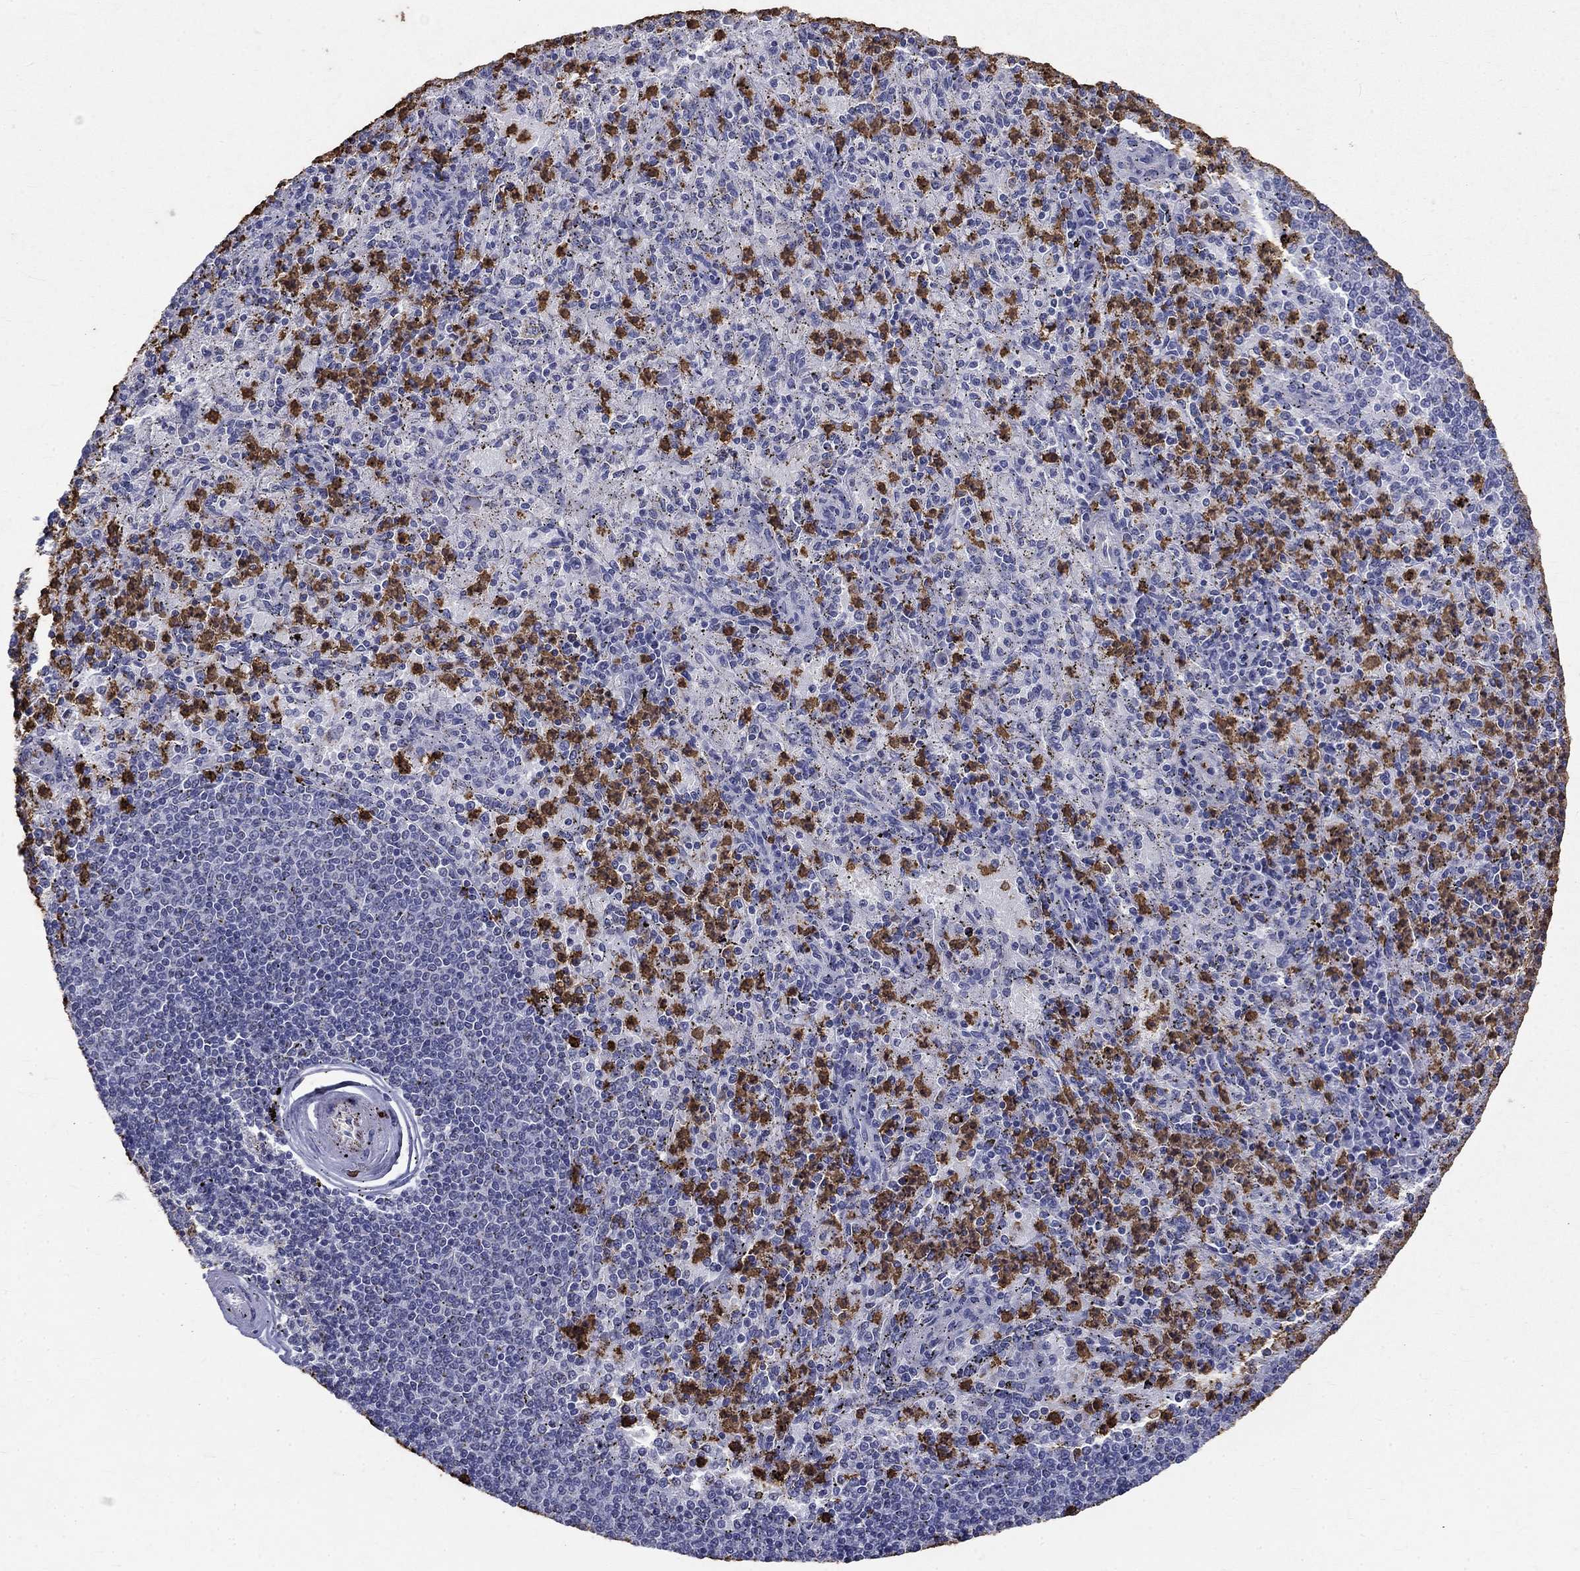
{"staining": {"intensity": "strong", "quantity": "<25%", "location": "cytoplasmic/membranous"}, "tissue": "spleen", "cell_type": "Cells in red pulp", "image_type": "normal", "snomed": [{"axis": "morphology", "description": "Normal tissue, NOS"}, {"axis": "topography", "description": "Spleen"}], "caption": "Unremarkable spleen displays strong cytoplasmic/membranous staining in approximately <25% of cells in red pulp, visualized by immunohistochemistry. (DAB (3,3'-diaminobenzidine) IHC, brown staining for protein, blue staining for nuclei).", "gene": "IGSF8", "patient": {"sex": "male", "age": 60}}